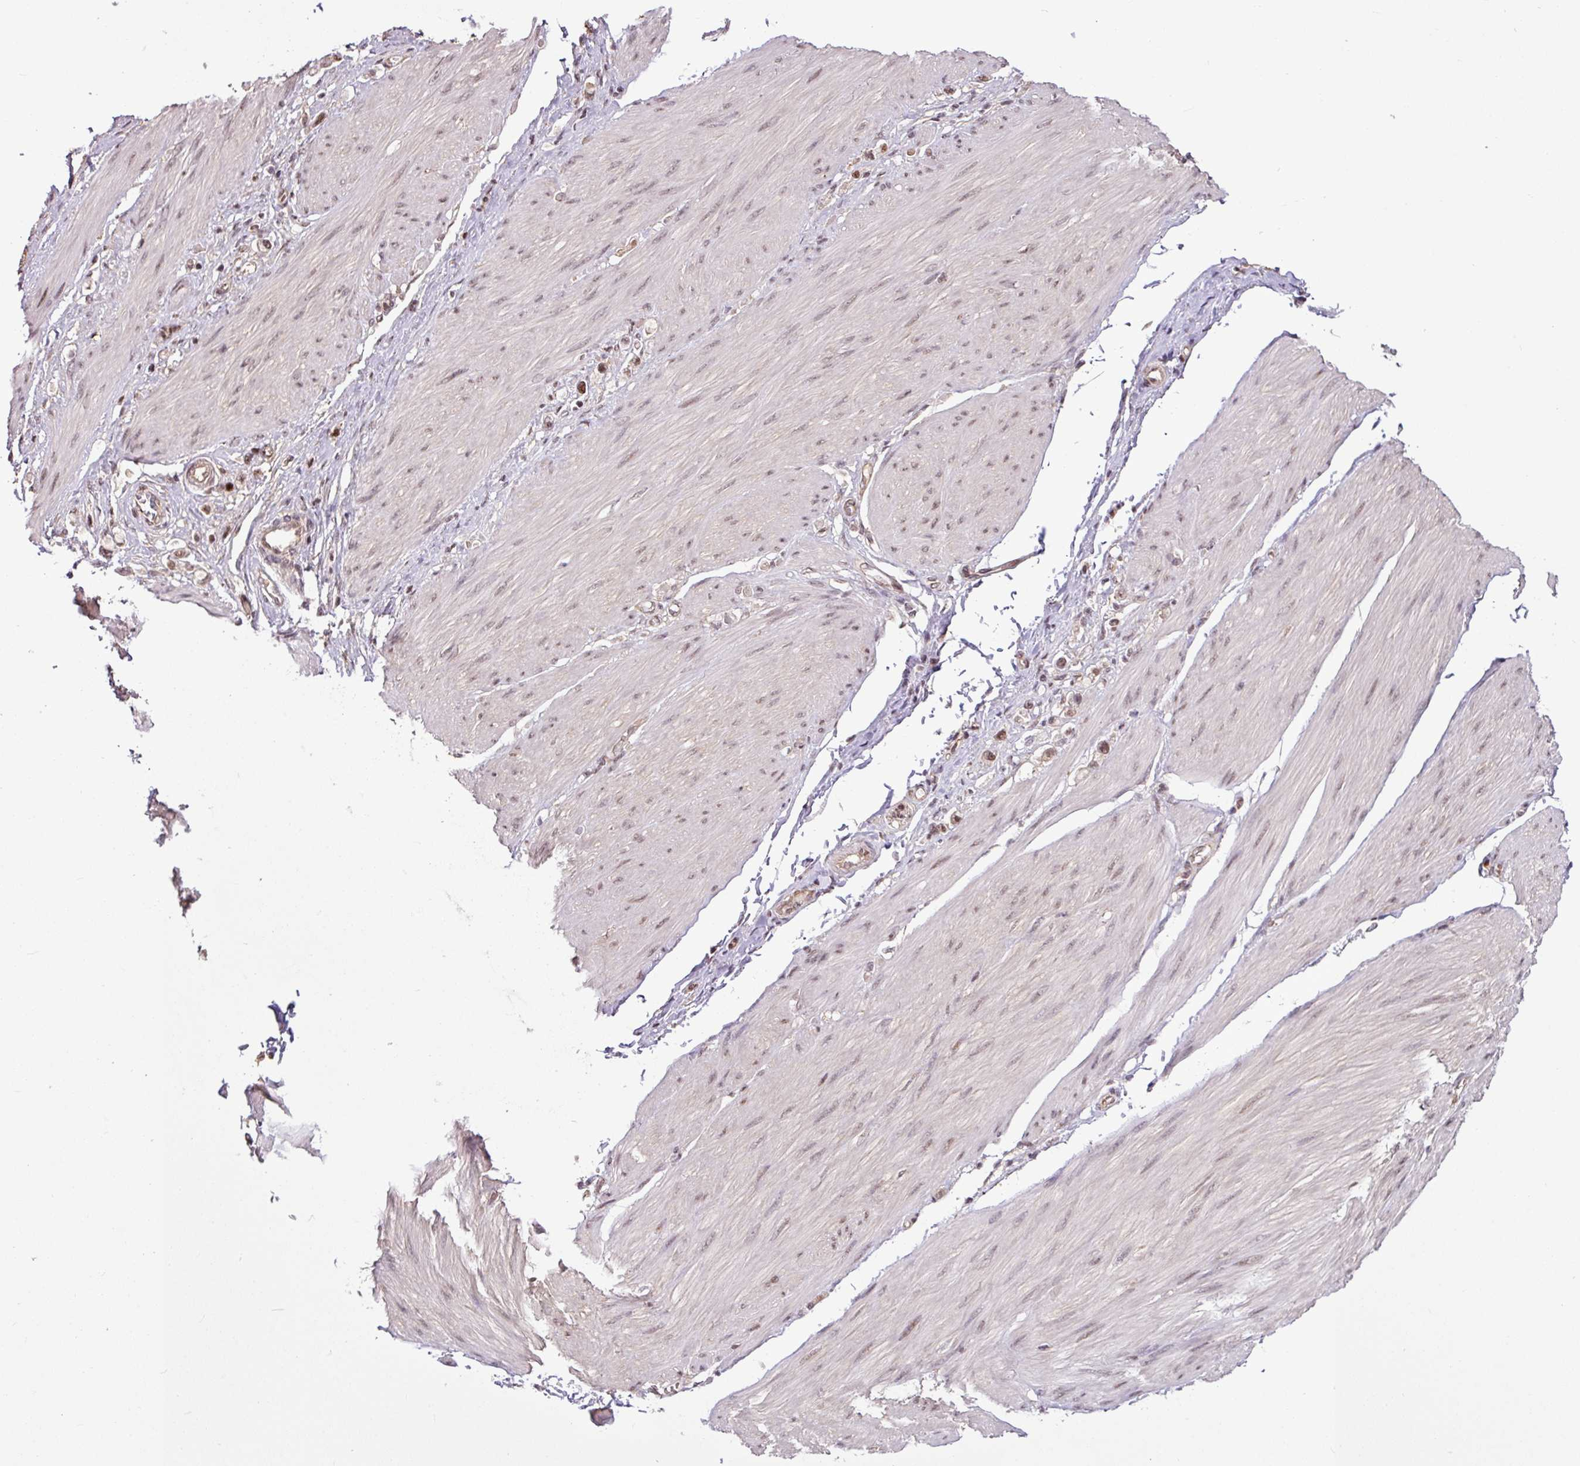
{"staining": {"intensity": "moderate", "quantity": ">75%", "location": "cytoplasmic/membranous,nuclear"}, "tissue": "stomach cancer", "cell_type": "Tumor cells", "image_type": "cancer", "snomed": [{"axis": "morphology", "description": "Adenocarcinoma, NOS"}, {"axis": "topography", "description": "Stomach"}], "caption": "This is a photomicrograph of immunohistochemistry staining of stomach cancer, which shows moderate expression in the cytoplasmic/membranous and nuclear of tumor cells.", "gene": "ITPKC", "patient": {"sex": "female", "age": 65}}